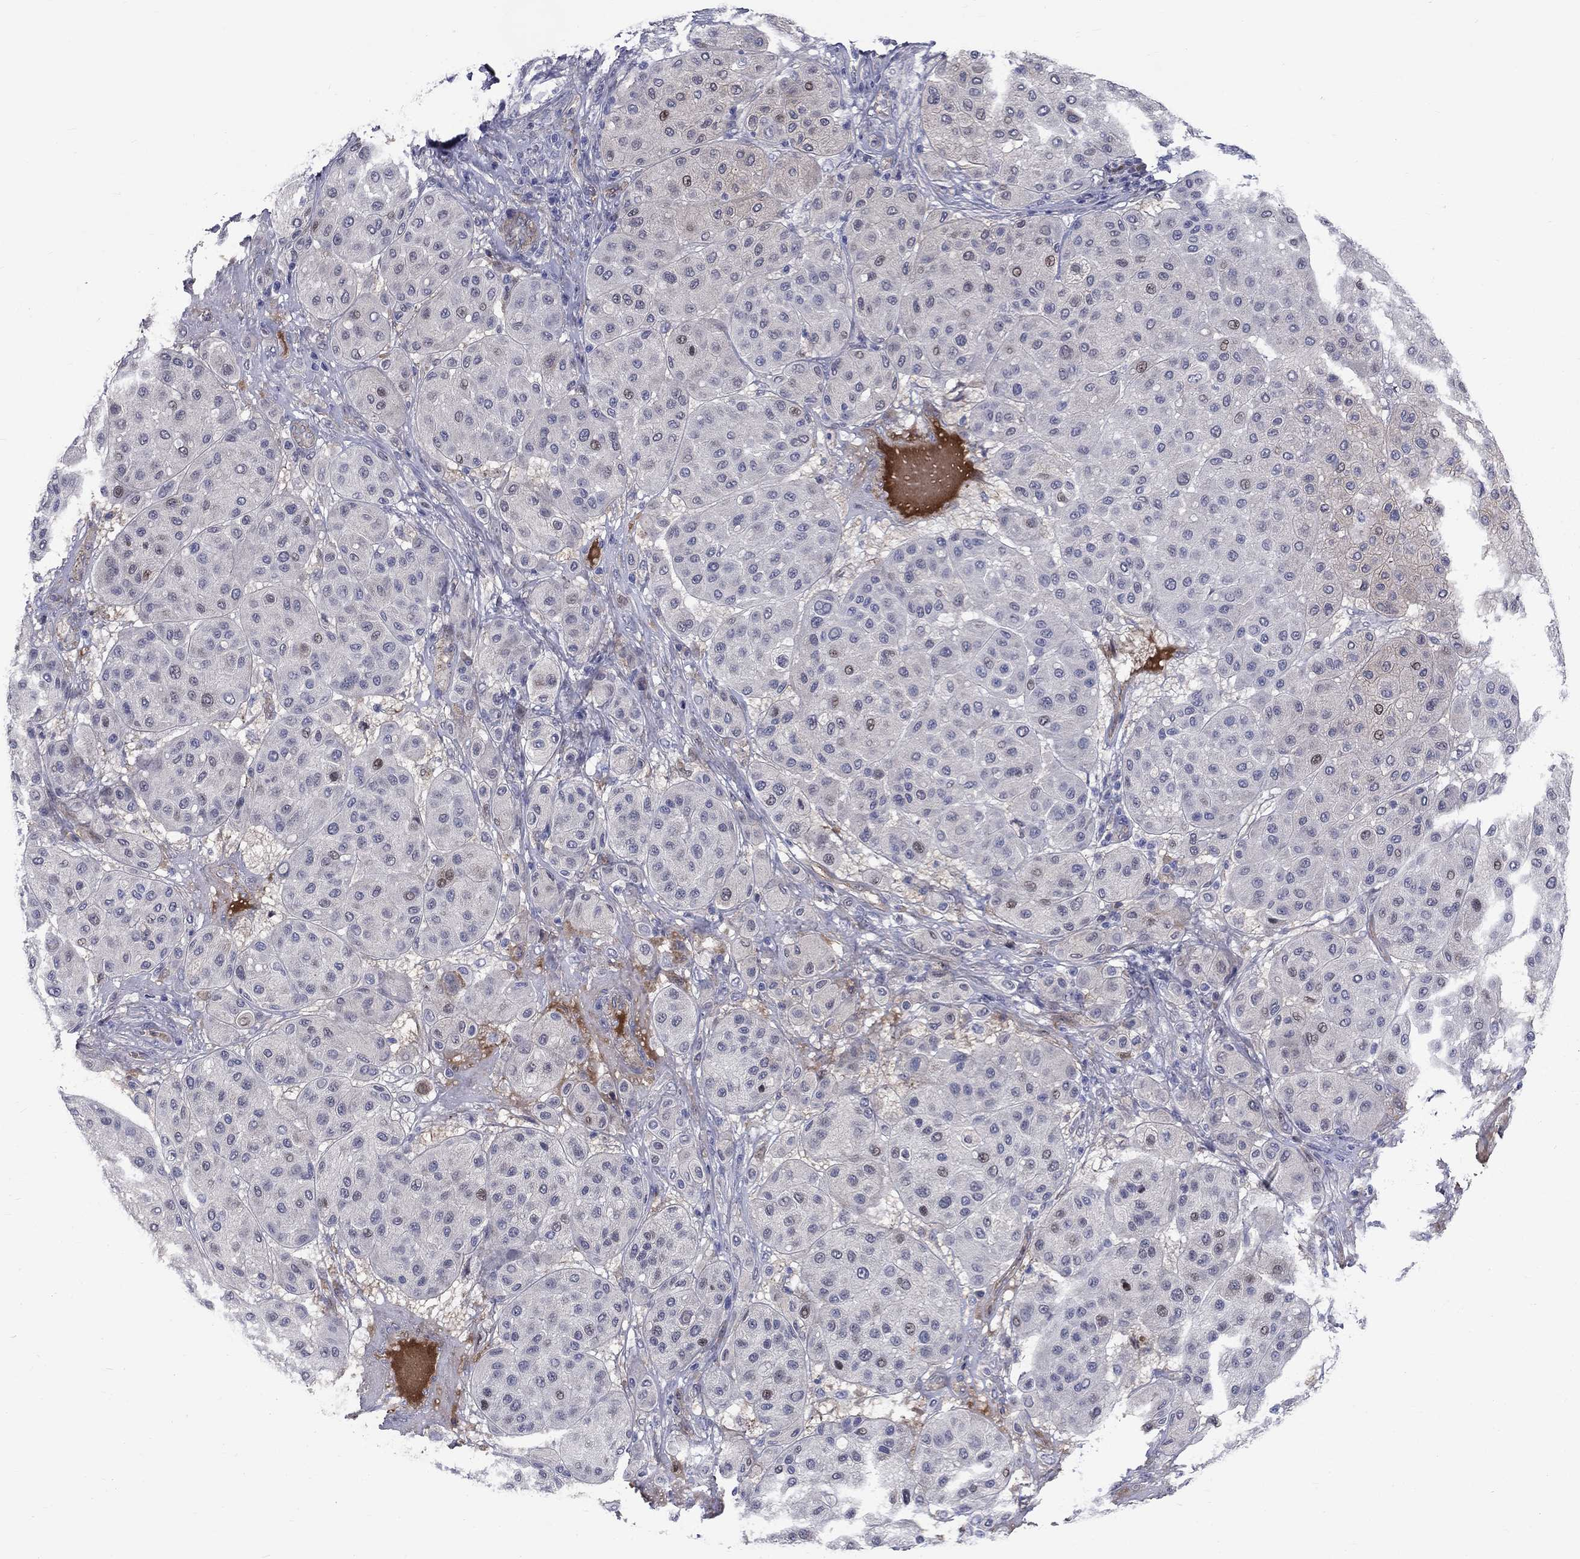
{"staining": {"intensity": "weak", "quantity": "<25%", "location": "nuclear"}, "tissue": "melanoma", "cell_type": "Tumor cells", "image_type": "cancer", "snomed": [{"axis": "morphology", "description": "Malignant melanoma, Metastatic site"}, {"axis": "topography", "description": "Smooth muscle"}], "caption": "The photomicrograph shows no staining of tumor cells in malignant melanoma (metastatic site). The staining is performed using DAB (3,3'-diaminobenzidine) brown chromogen with nuclei counter-stained in using hematoxylin.", "gene": "SLC1A1", "patient": {"sex": "male", "age": 41}}